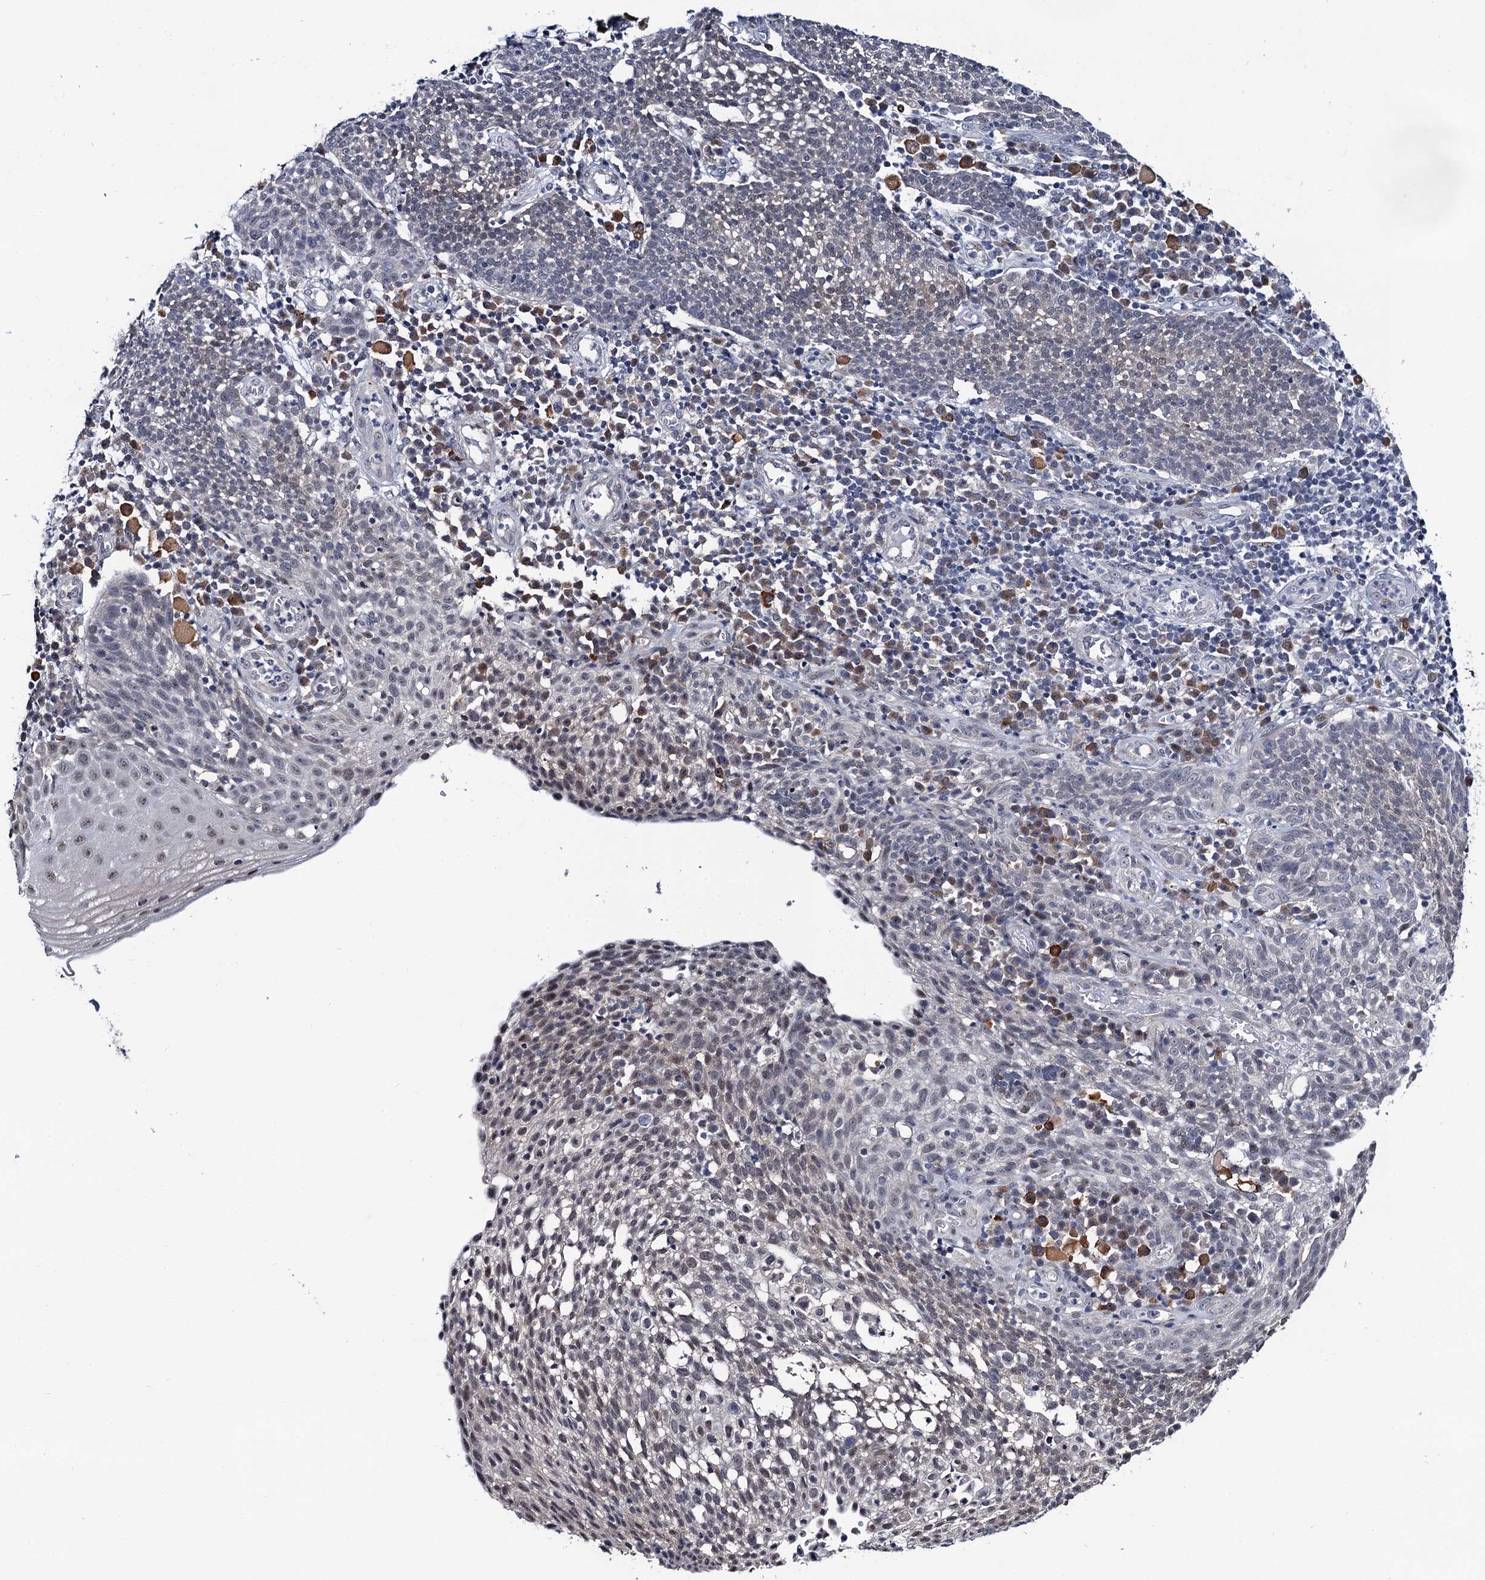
{"staining": {"intensity": "weak", "quantity": "25%-75%", "location": "nuclear"}, "tissue": "cervical cancer", "cell_type": "Tumor cells", "image_type": "cancer", "snomed": [{"axis": "morphology", "description": "Squamous cell carcinoma, NOS"}, {"axis": "topography", "description": "Cervix"}], "caption": "A histopathology image of human cervical cancer (squamous cell carcinoma) stained for a protein displays weak nuclear brown staining in tumor cells.", "gene": "FAM222A", "patient": {"sex": "female", "age": 34}}